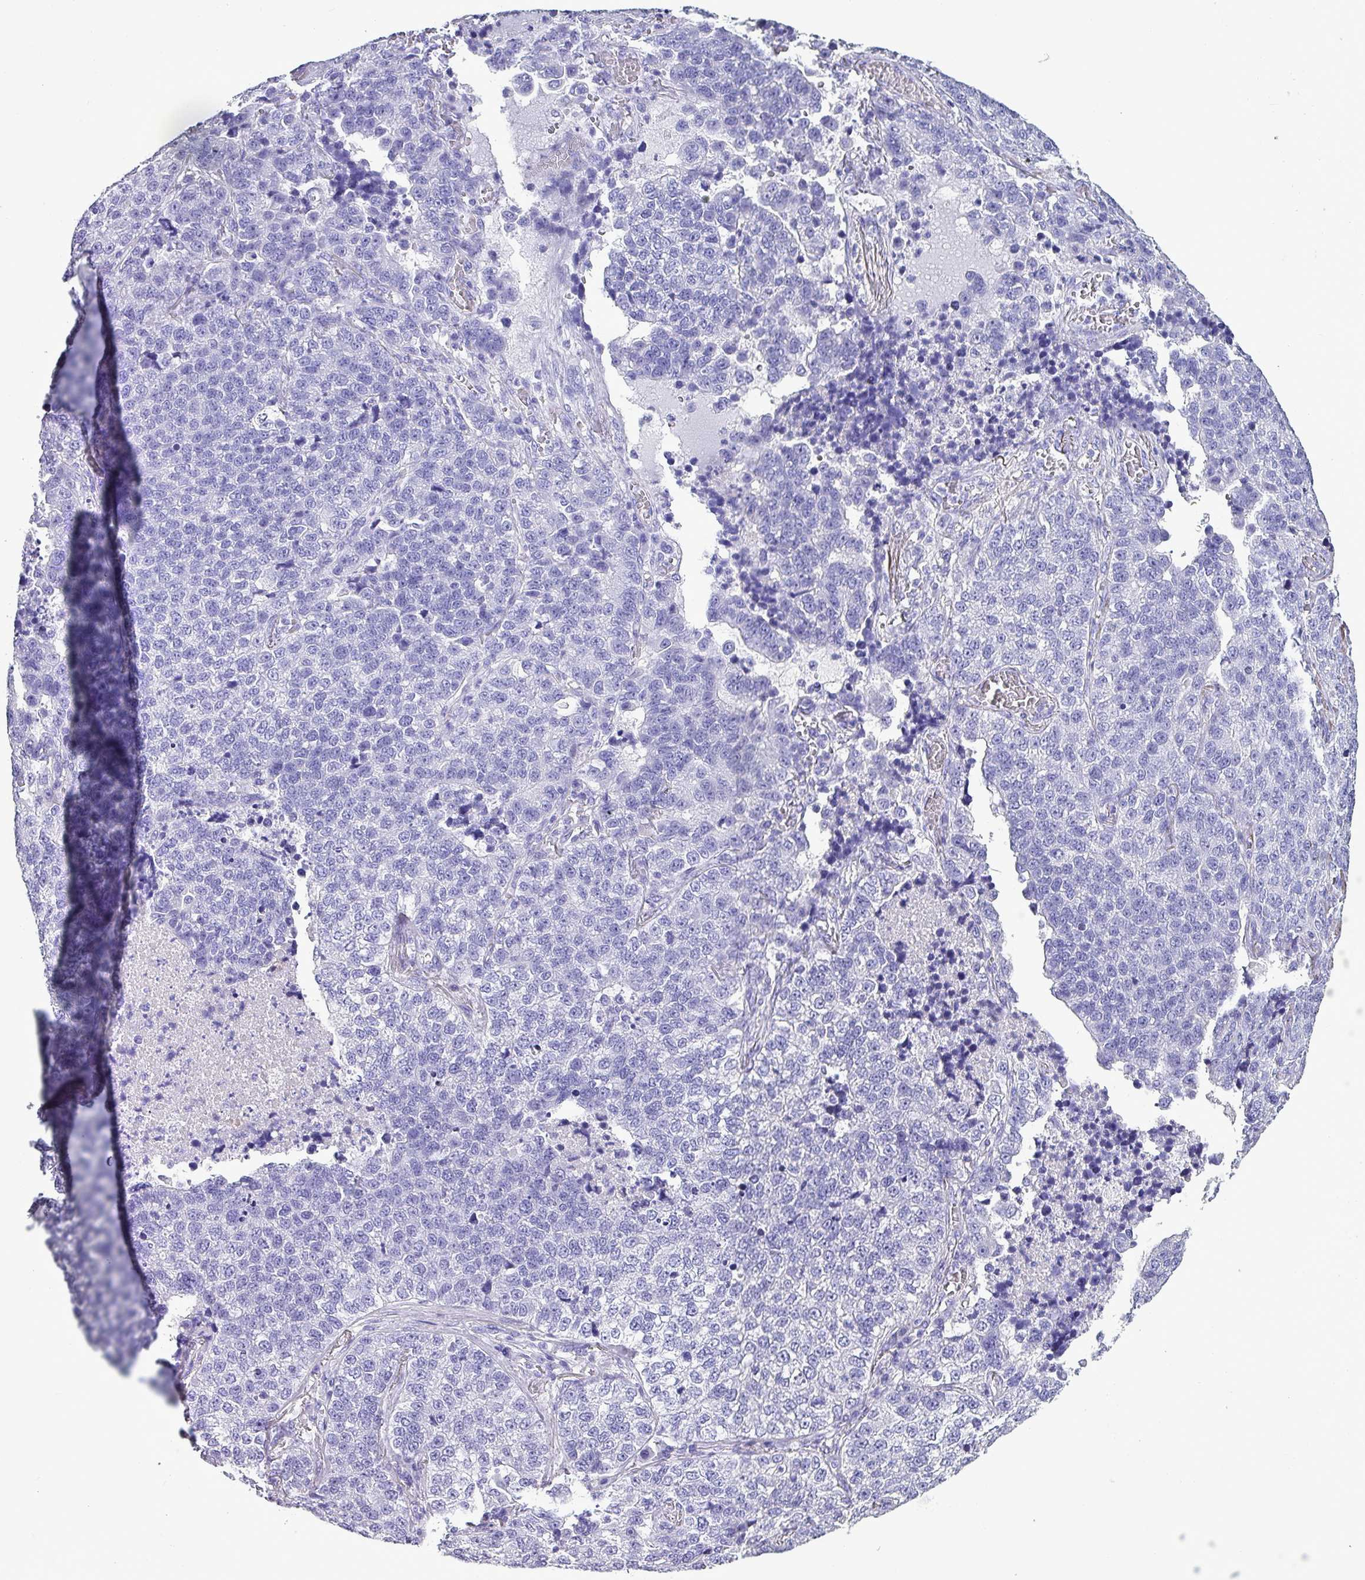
{"staining": {"intensity": "negative", "quantity": "none", "location": "none"}, "tissue": "lung cancer", "cell_type": "Tumor cells", "image_type": "cancer", "snomed": [{"axis": "morphology", "description": "Adenocarcinoma, NOS"}, {"axis": "topography", "description": "Lung"}], "caption": "Tumor cells are negative for protein expression in human lung cancer.", "gene": "KRT6C", "patient": {"sex": "male", "age": 49}}